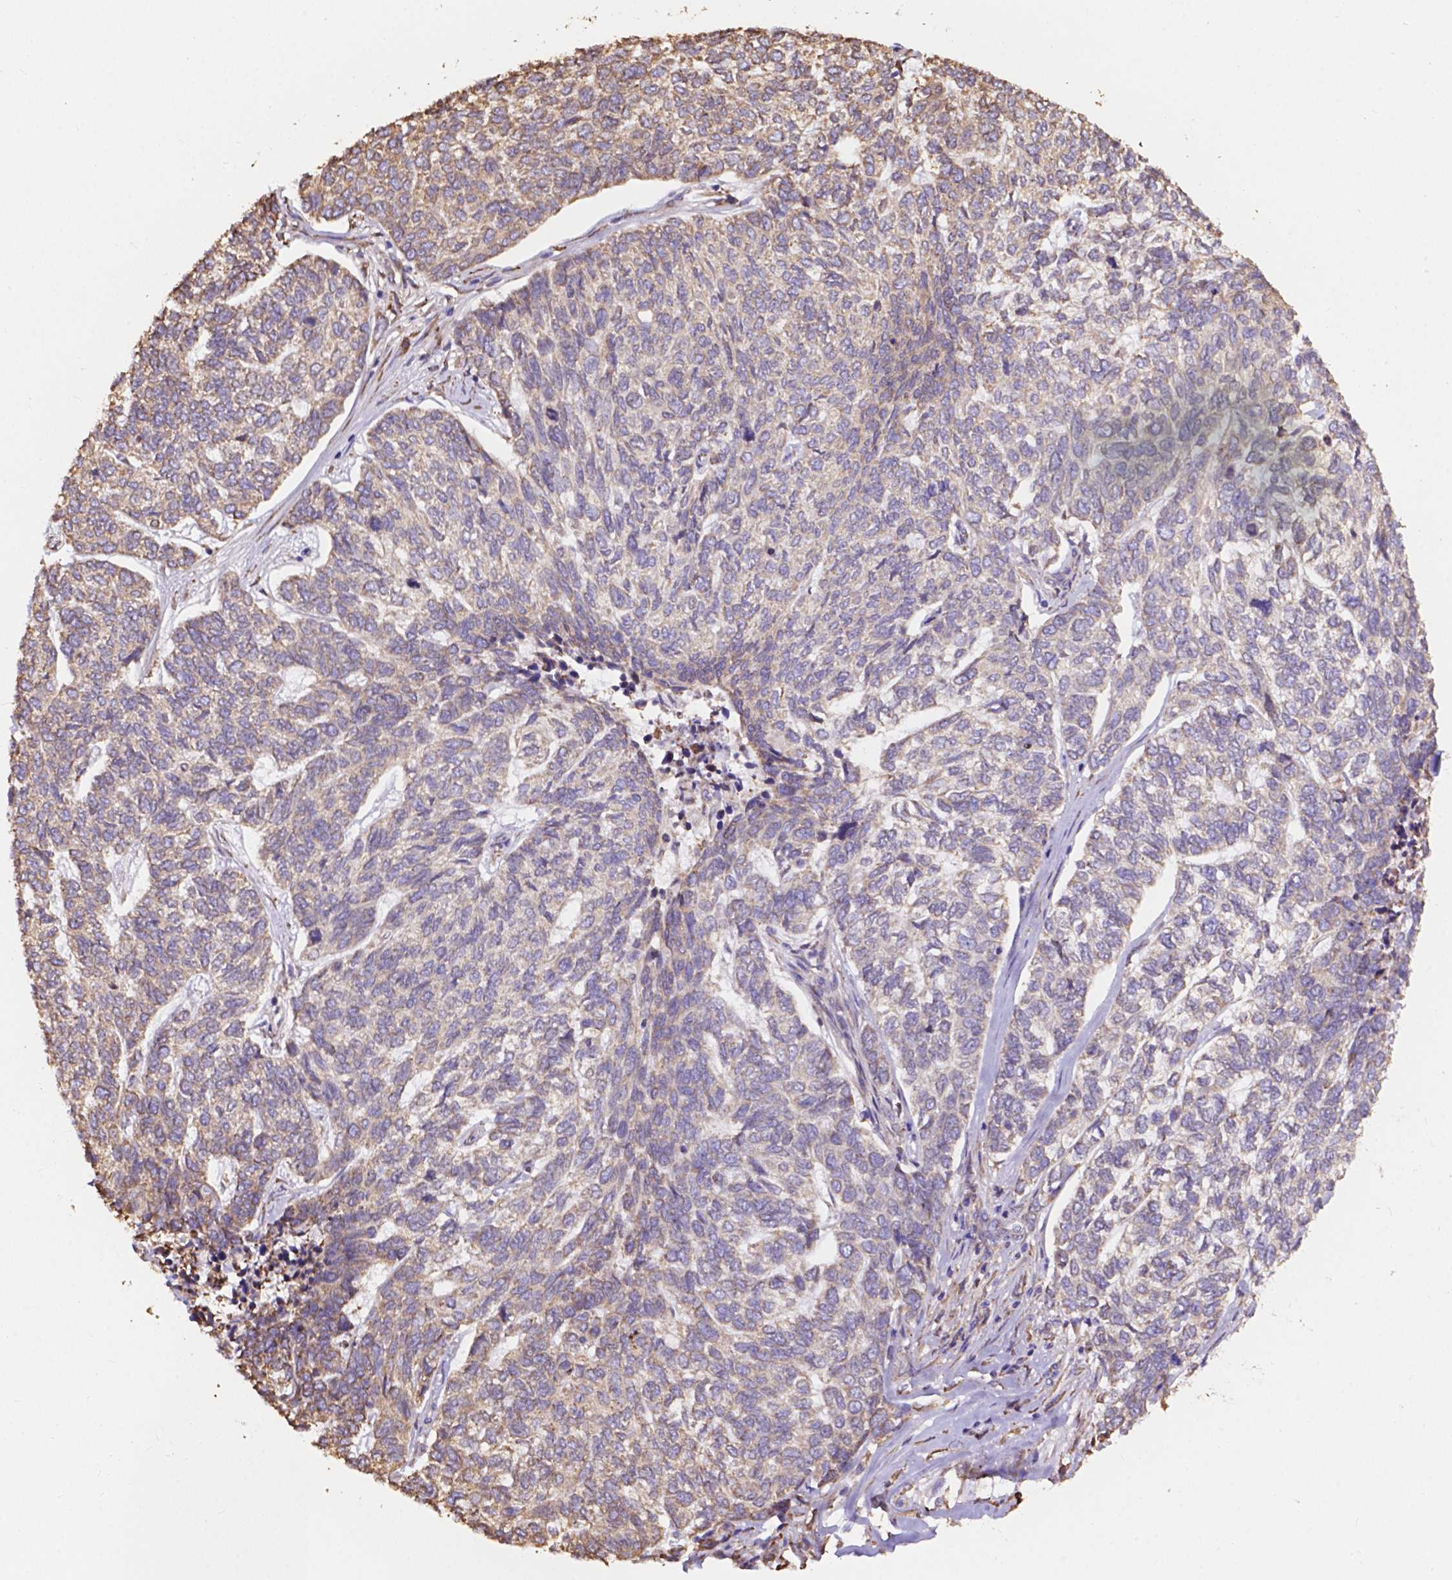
{"staining": {"intensity": "moderate", "quantity": "<25%", "location": "cytoplasmic/membranous"}, "tissue": "skin cancer", "cell_type": "Tumor cells", "image_type": "cancer", "snomed": [{"axis": "morphology", "description": "Basal cell carcinoma"}, {"axis": "topography", "description": "Skin"}], "caption": "Basal cell carcinoma (skin) stained with a brown dye displays moderate cytoplasmic/membranous positive expression in about <25% of tumor cells.", "gene": "IPO11", "patient": {"sex": "female", "age": 65}}